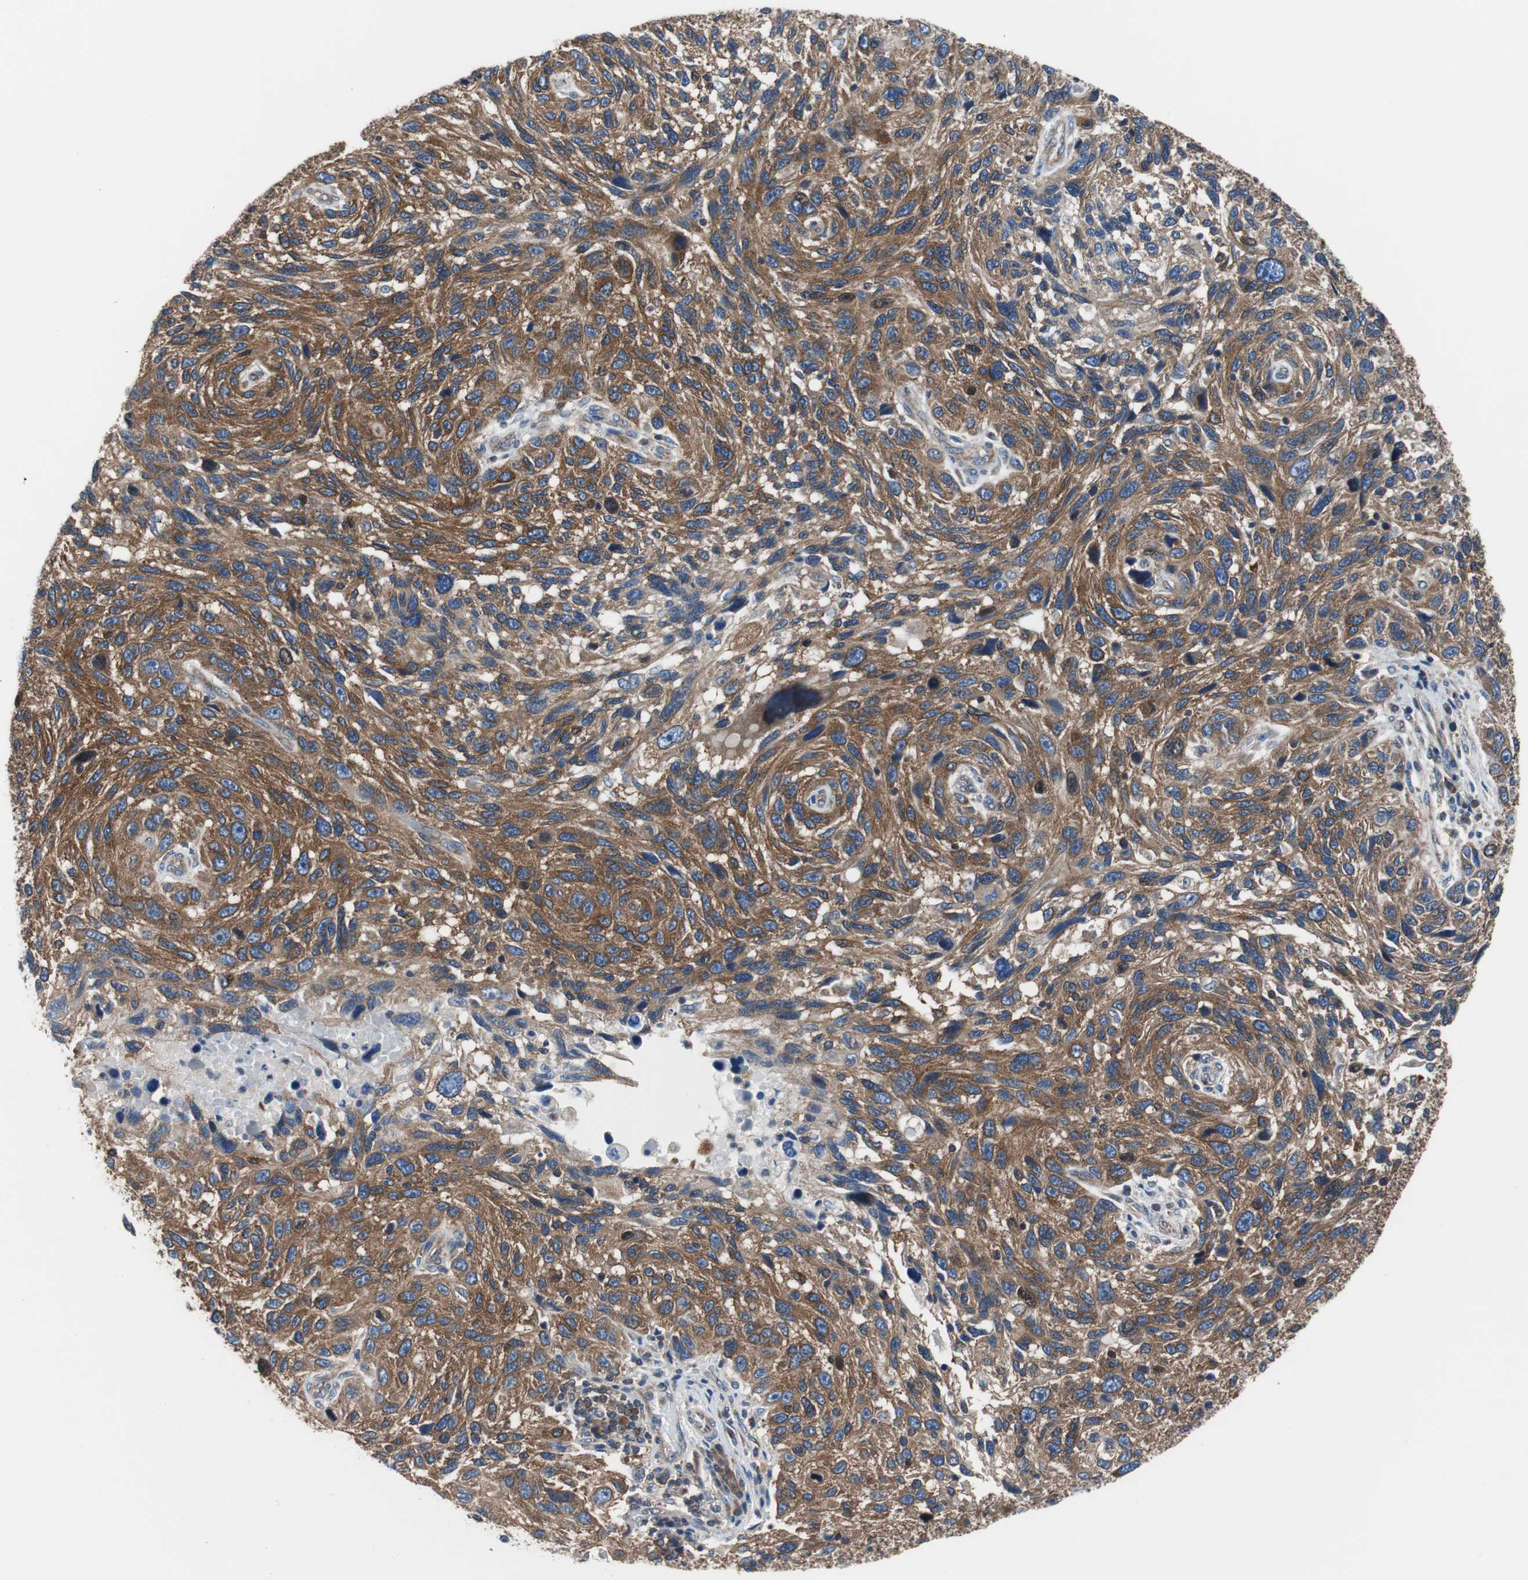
{"staining": {"intensity": "strong", "quantity": ">75%", "location": "cytoplasmic/membranous"}, "tissue": "melanoma", "cell_type": "Tumor cells", "image_type": "cancer", "snomed": [{"axis": "morphology", "description": "Malignant melanoma, NOS"}, {"axis": "topography", "description": "Skin"}], "caption": "Malignant melanoma stained for a protein exhibits strong cytoplasmic/membranous positivity in tumor cells.", "gene": "BRAF", "patient": {"sex": "male", "age": 53}}